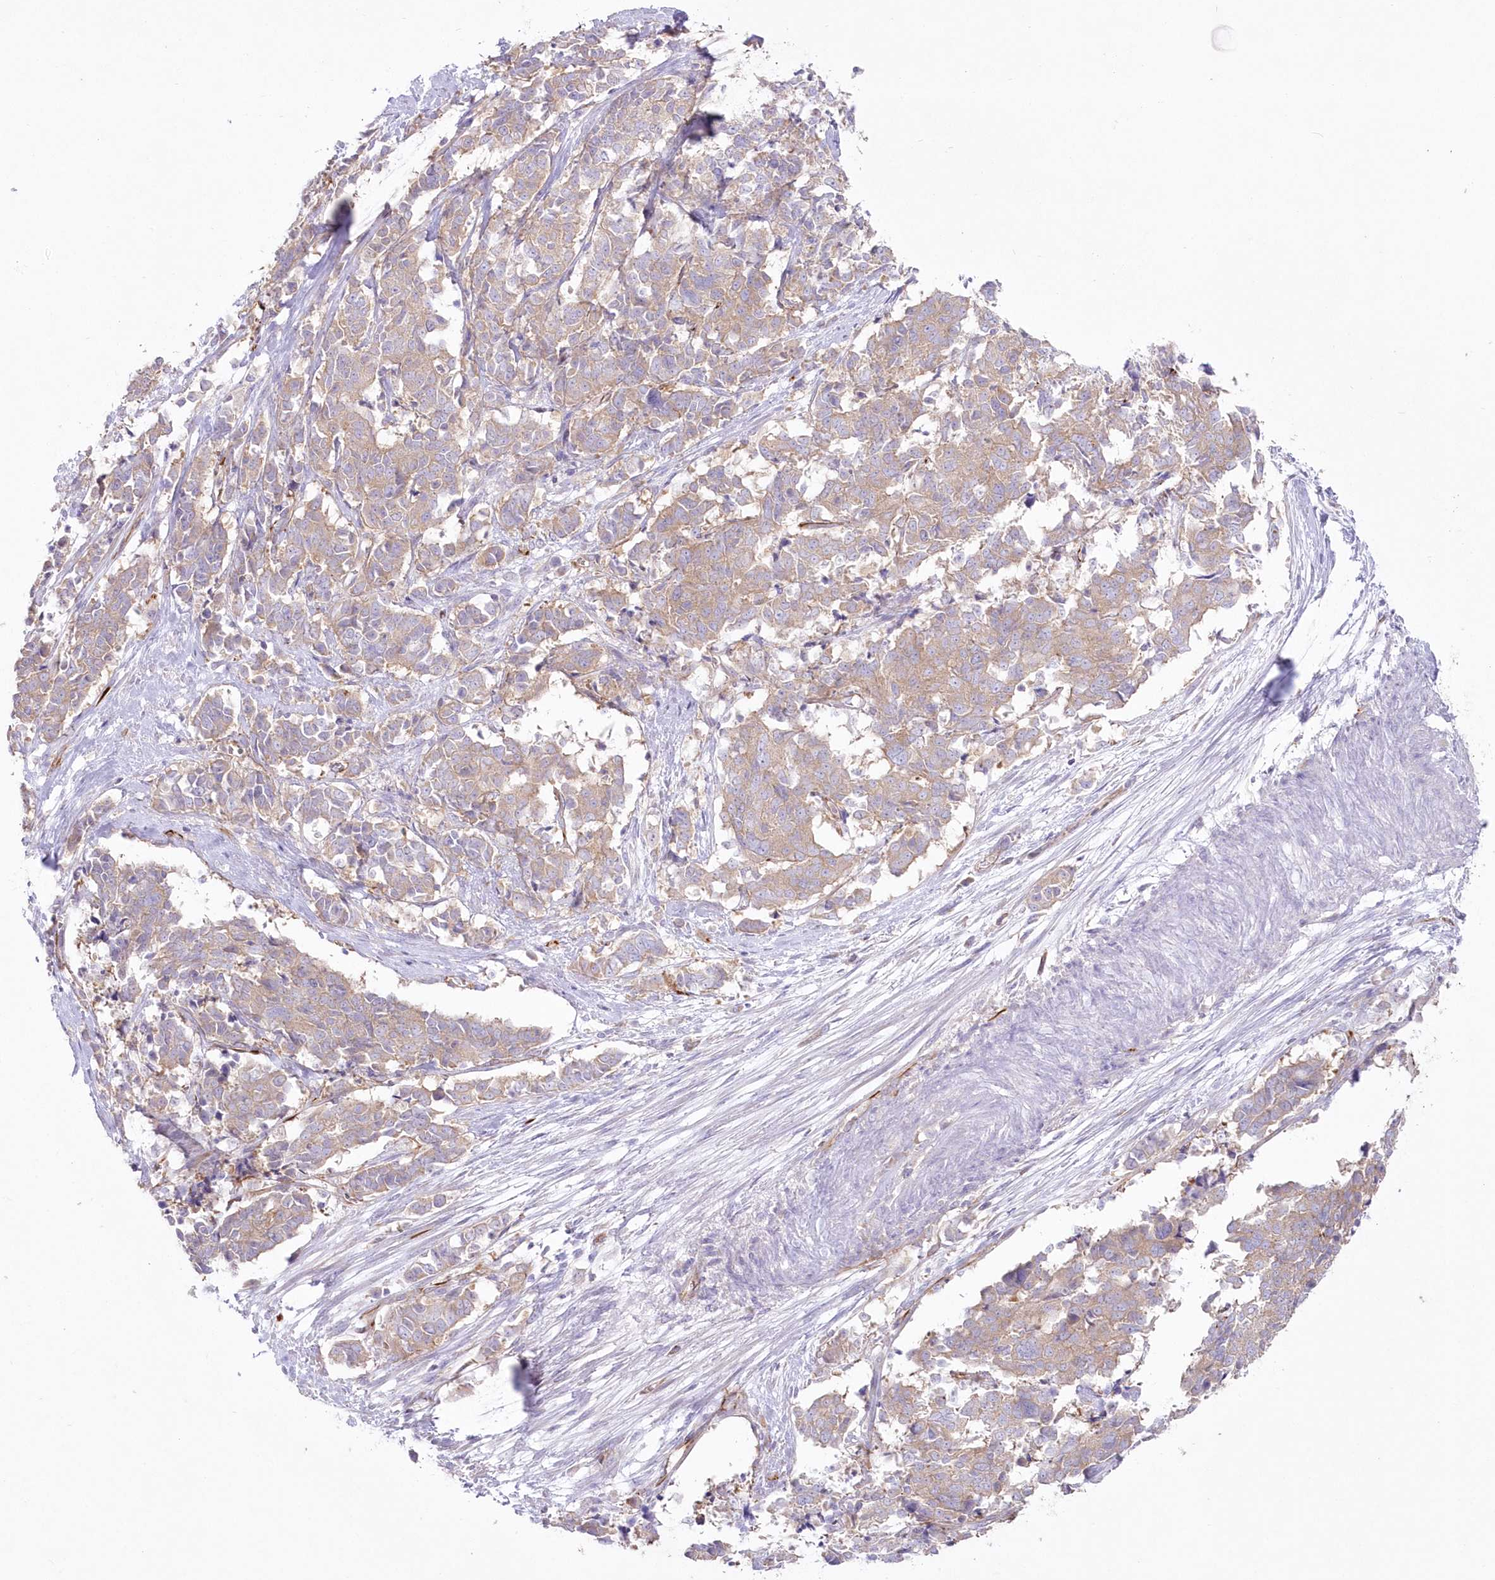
{"staining": {"intensity": "weak", "quantity": ">75%", "location": "cytoplasmic/membranous"}, "tissue": "cervical cancer", "cell_type": "Tumor cells", "image_type": "cancer", "snomed": [{"axis": "morphology", "description": "Normal tissue, NOS"}, {"axis": "morphology", "description": "Squamous cell carcinoma, NOS"}, {"axis": "topography", "description": "Cervix"}], "caption": "Immunohistochemical staining of cervical squamous cell carcinoma demonstrates weak cytoplasmic/membranous protein positivity in about >75% of tumor cells.", "gene": "ZNF843", "patient": {"sex": "female", "age": 35}}